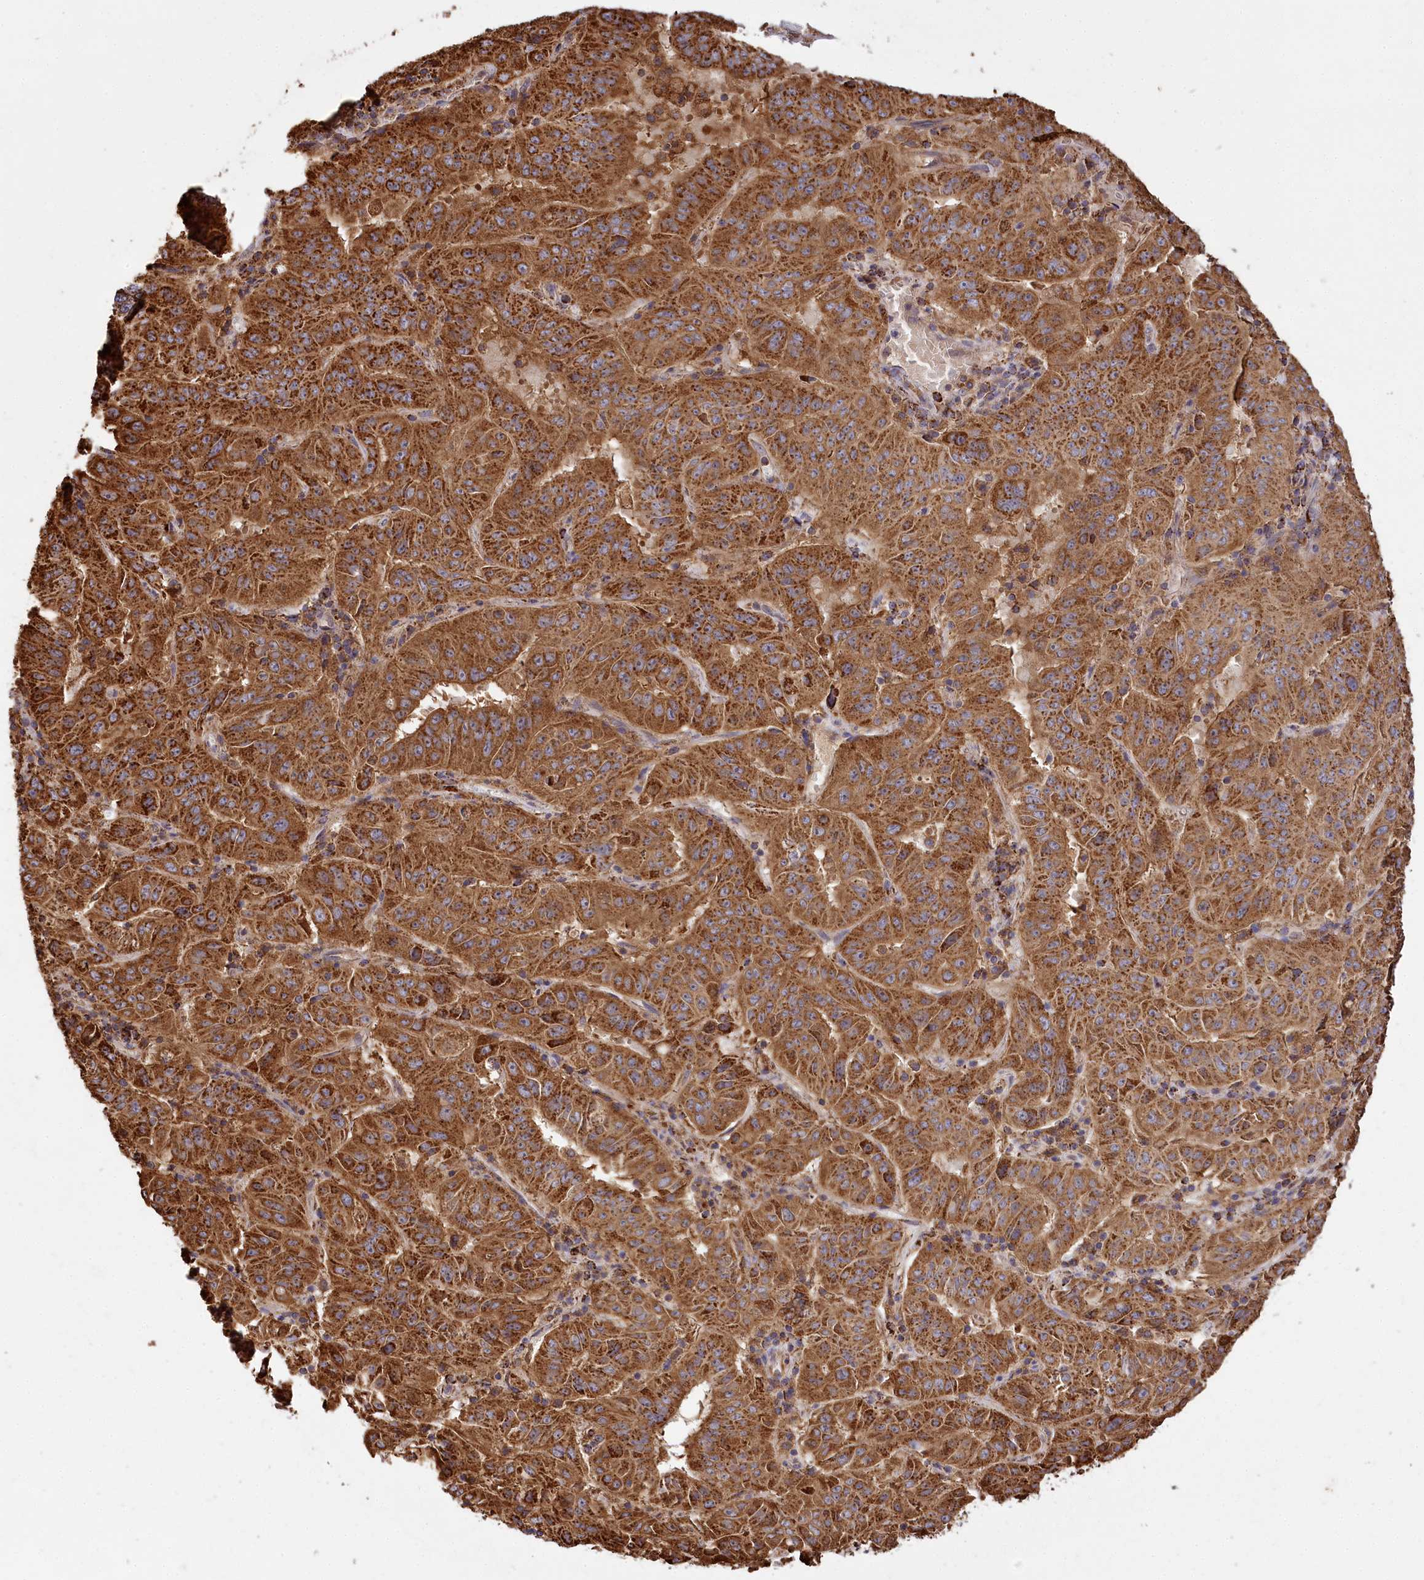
{"staining": {"intensity": "strong", "quantity": ">75%", "location": "cytoplasmic/membranous"}, "tissue": "pancreatic cancer", "cell_type": "Tumor cells", "image_type": "cancer", "snomed": [{"axis": "morphology", "description": "Adenocarcinoma, NOS"}, {"axis": "topography", "description": "Pancreas"}], "caption": "Human adenocarcinoma (pancreatic) stained with a protein marker demonstrates strong staining in tumor cells.", "gene": "CARD19", "patient": {"sex": "male", "age": 63}}